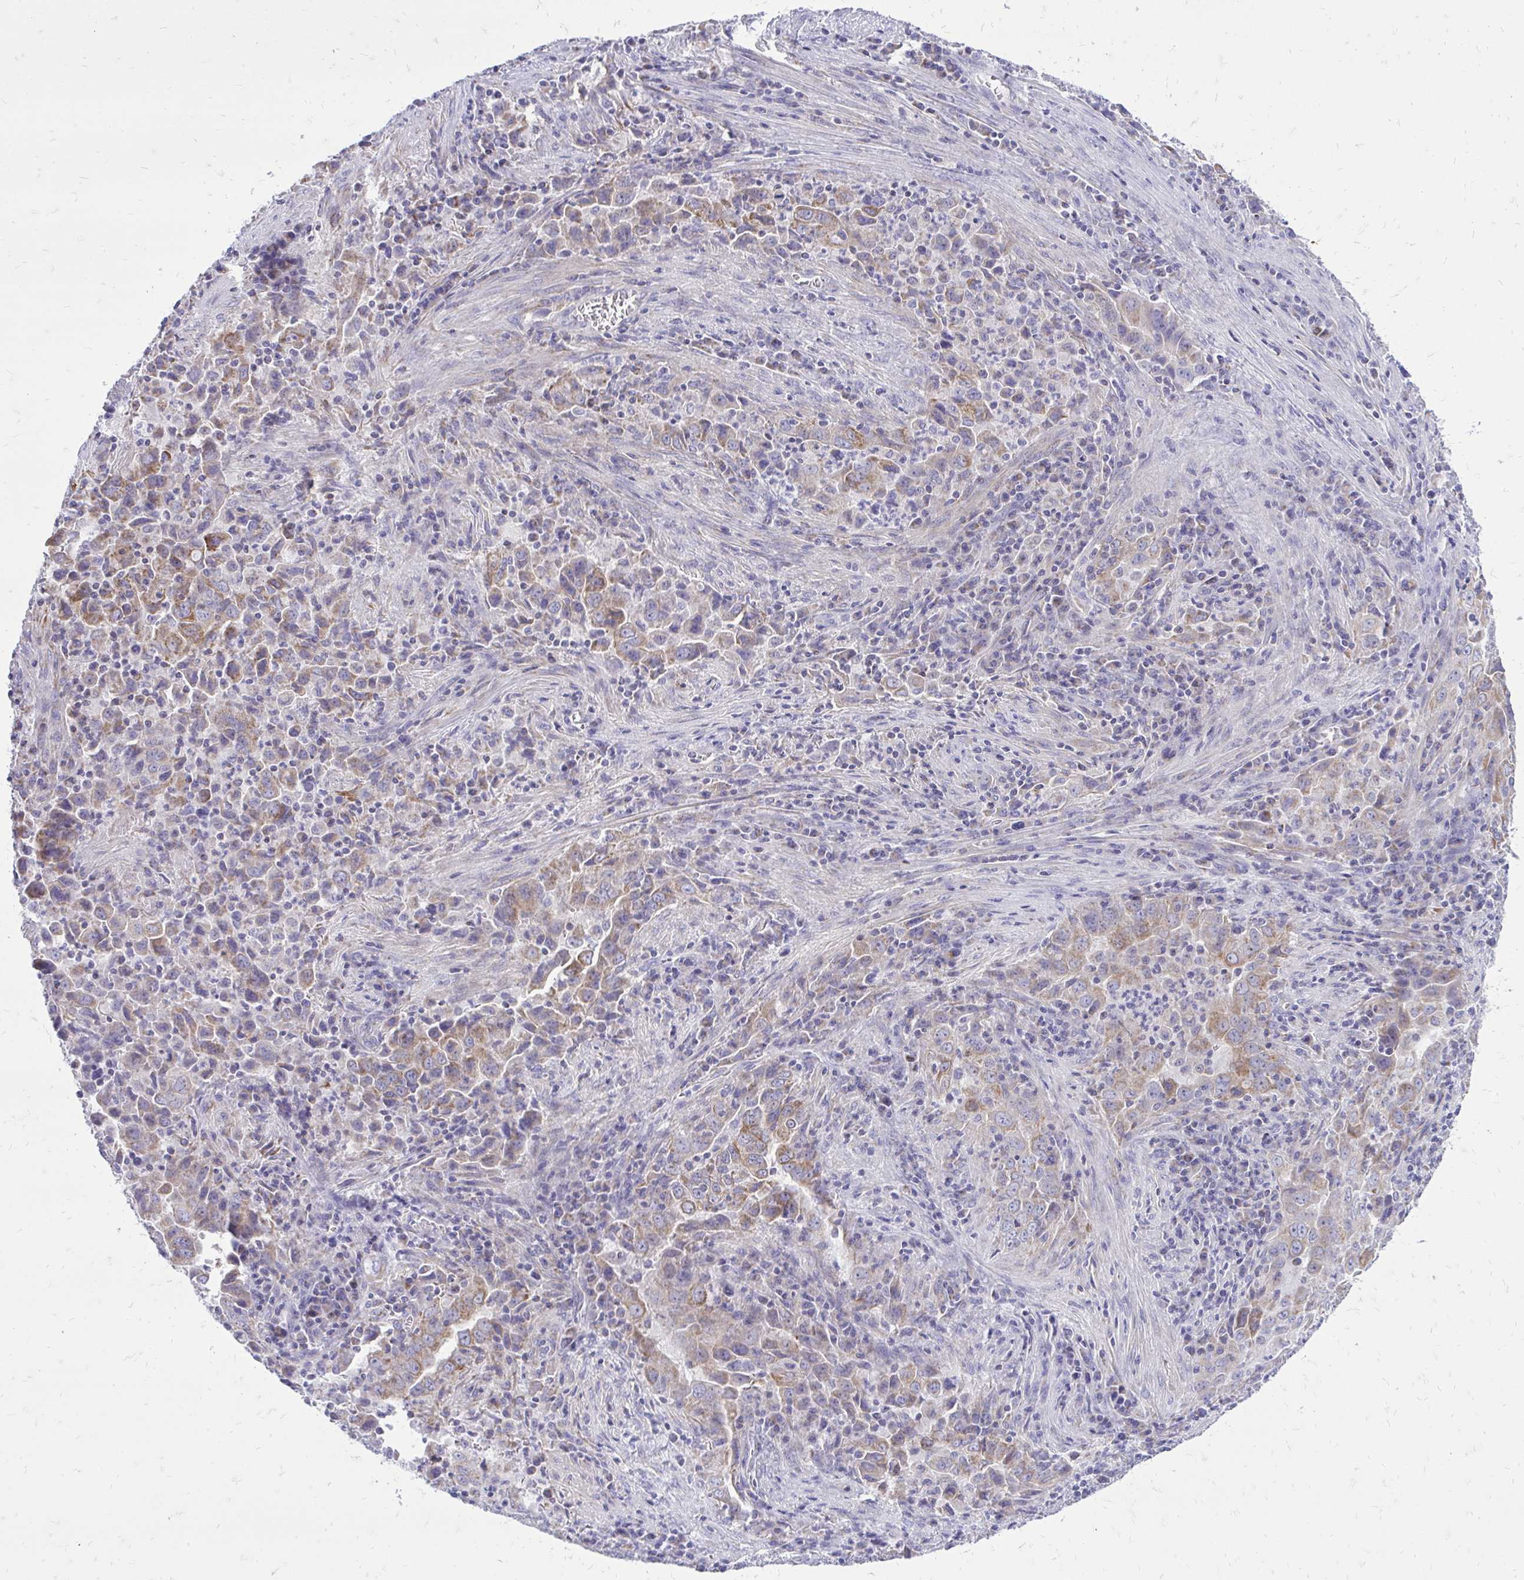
{"staining": {"intensity": "weak", "quantity": "25%-75%", "location": "cytoplasmic/membranous"}, "tissue": "lung cancer", "cell_type": "Tumor cells", "image_type": "cancer", "snomed": [{"axis": "morphology", "description": "Adenocarcinoma, NOS"}, {"axis": "topography", "description": "Lung"}], "caption": "Protein analysis of lung cancer tissue reveals weak cytoplasmic/membranous staining in approximately 25%-75% of tumor cells. The staining was performed using DAB, with brown indicating positive protein expression. Nuclei are stained blue with hematoxylin.", "gene": "SPTBN2", "patient": {"sex": "male", "age": 67}}